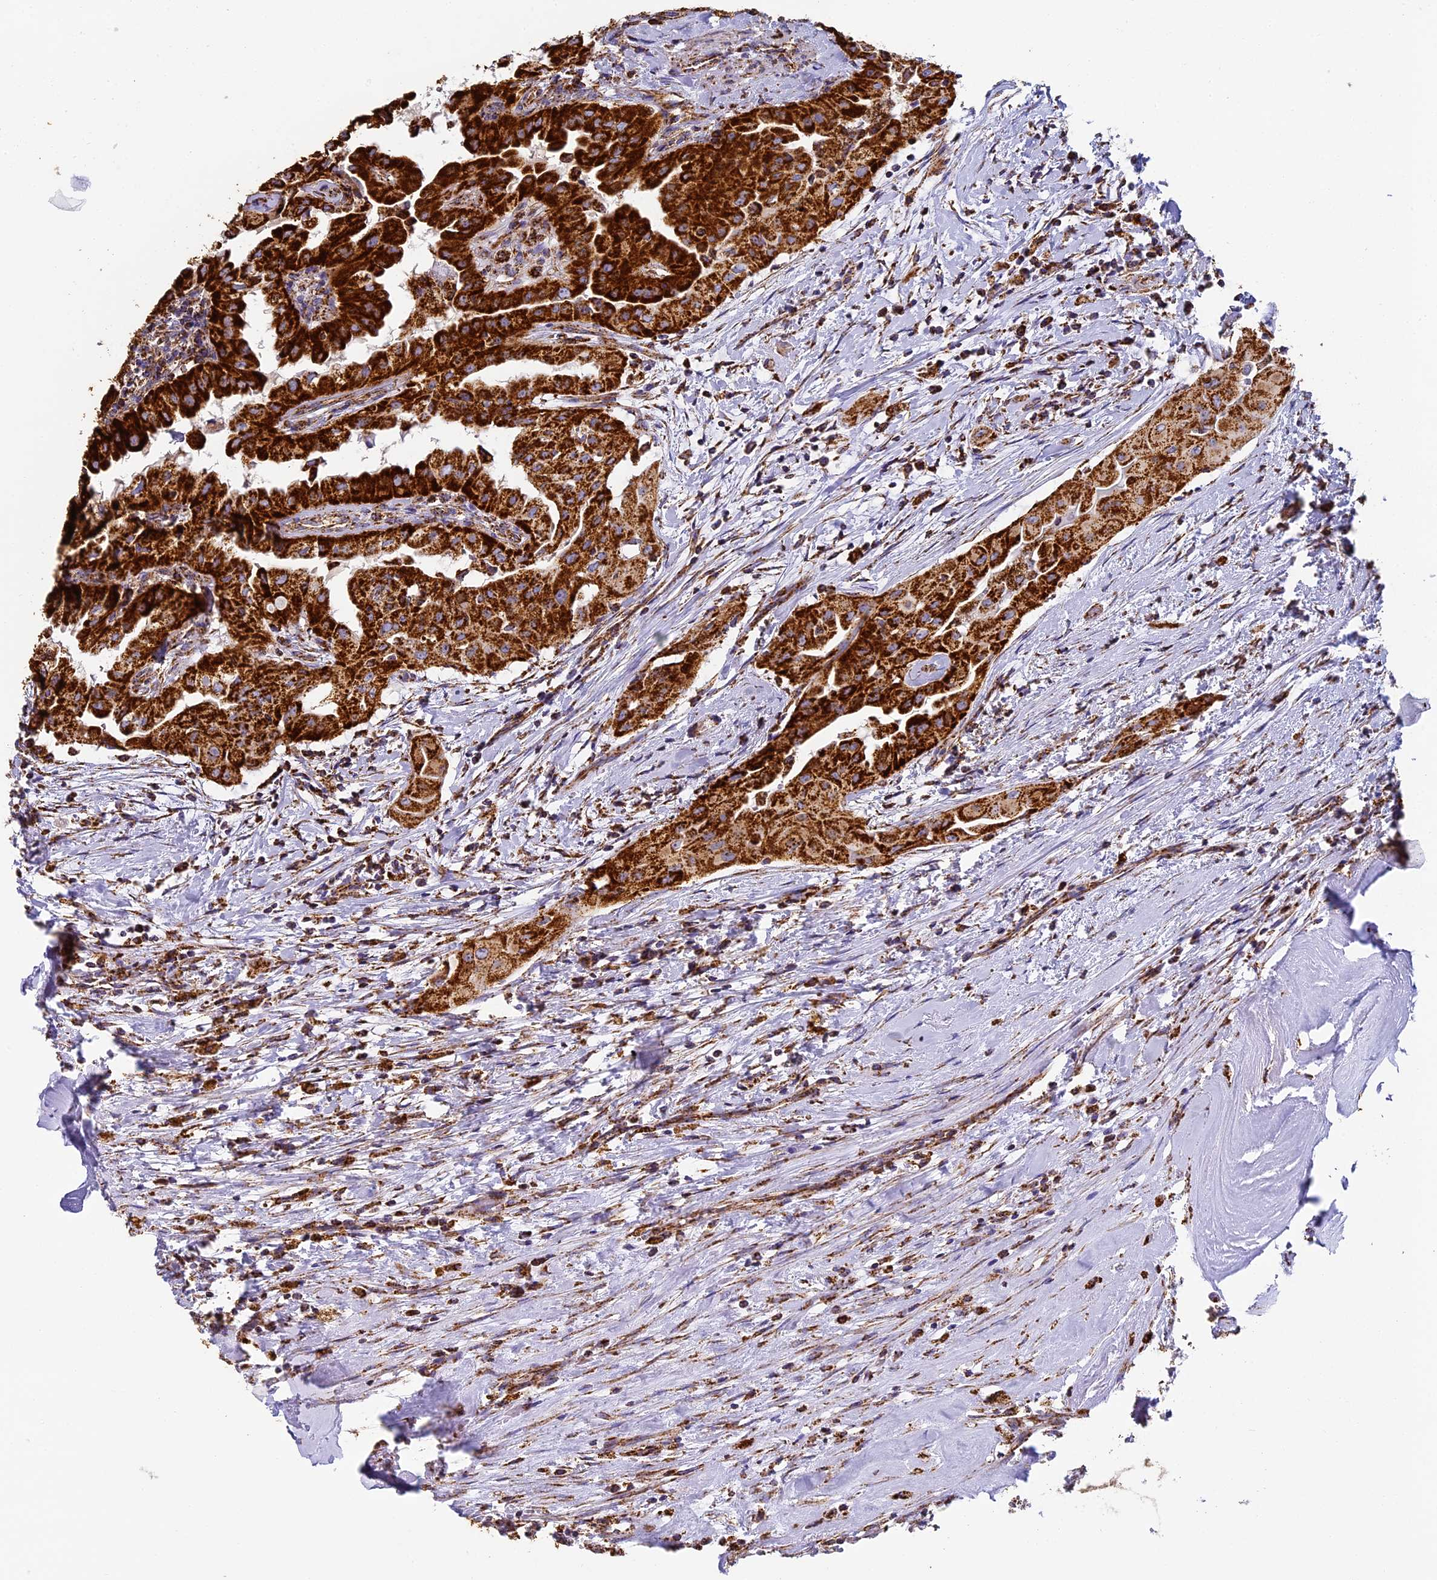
{"staining": {"intensity": "strong", "quantity": ">75%", "location": "cytoplasmic/membranous"}, "tissue": "thyroid cancer", "cell_type": "Tumor cells", "image_type": "cancer", "snomed": [{"axis": "morphology", "description": "Papillary adenocarcinoma, NOS"}, {"axis": "topography", "description": "Thyroid gland"}], "caption": "Protein expression by immunohistochemistry reveals strong cytoplasmic/membranous expression in about >75% of tumor cells in papillary adenocarcinoma (thyroid).", "gene": "STK17A", "patient": {"sex": "female", "age": 59}}